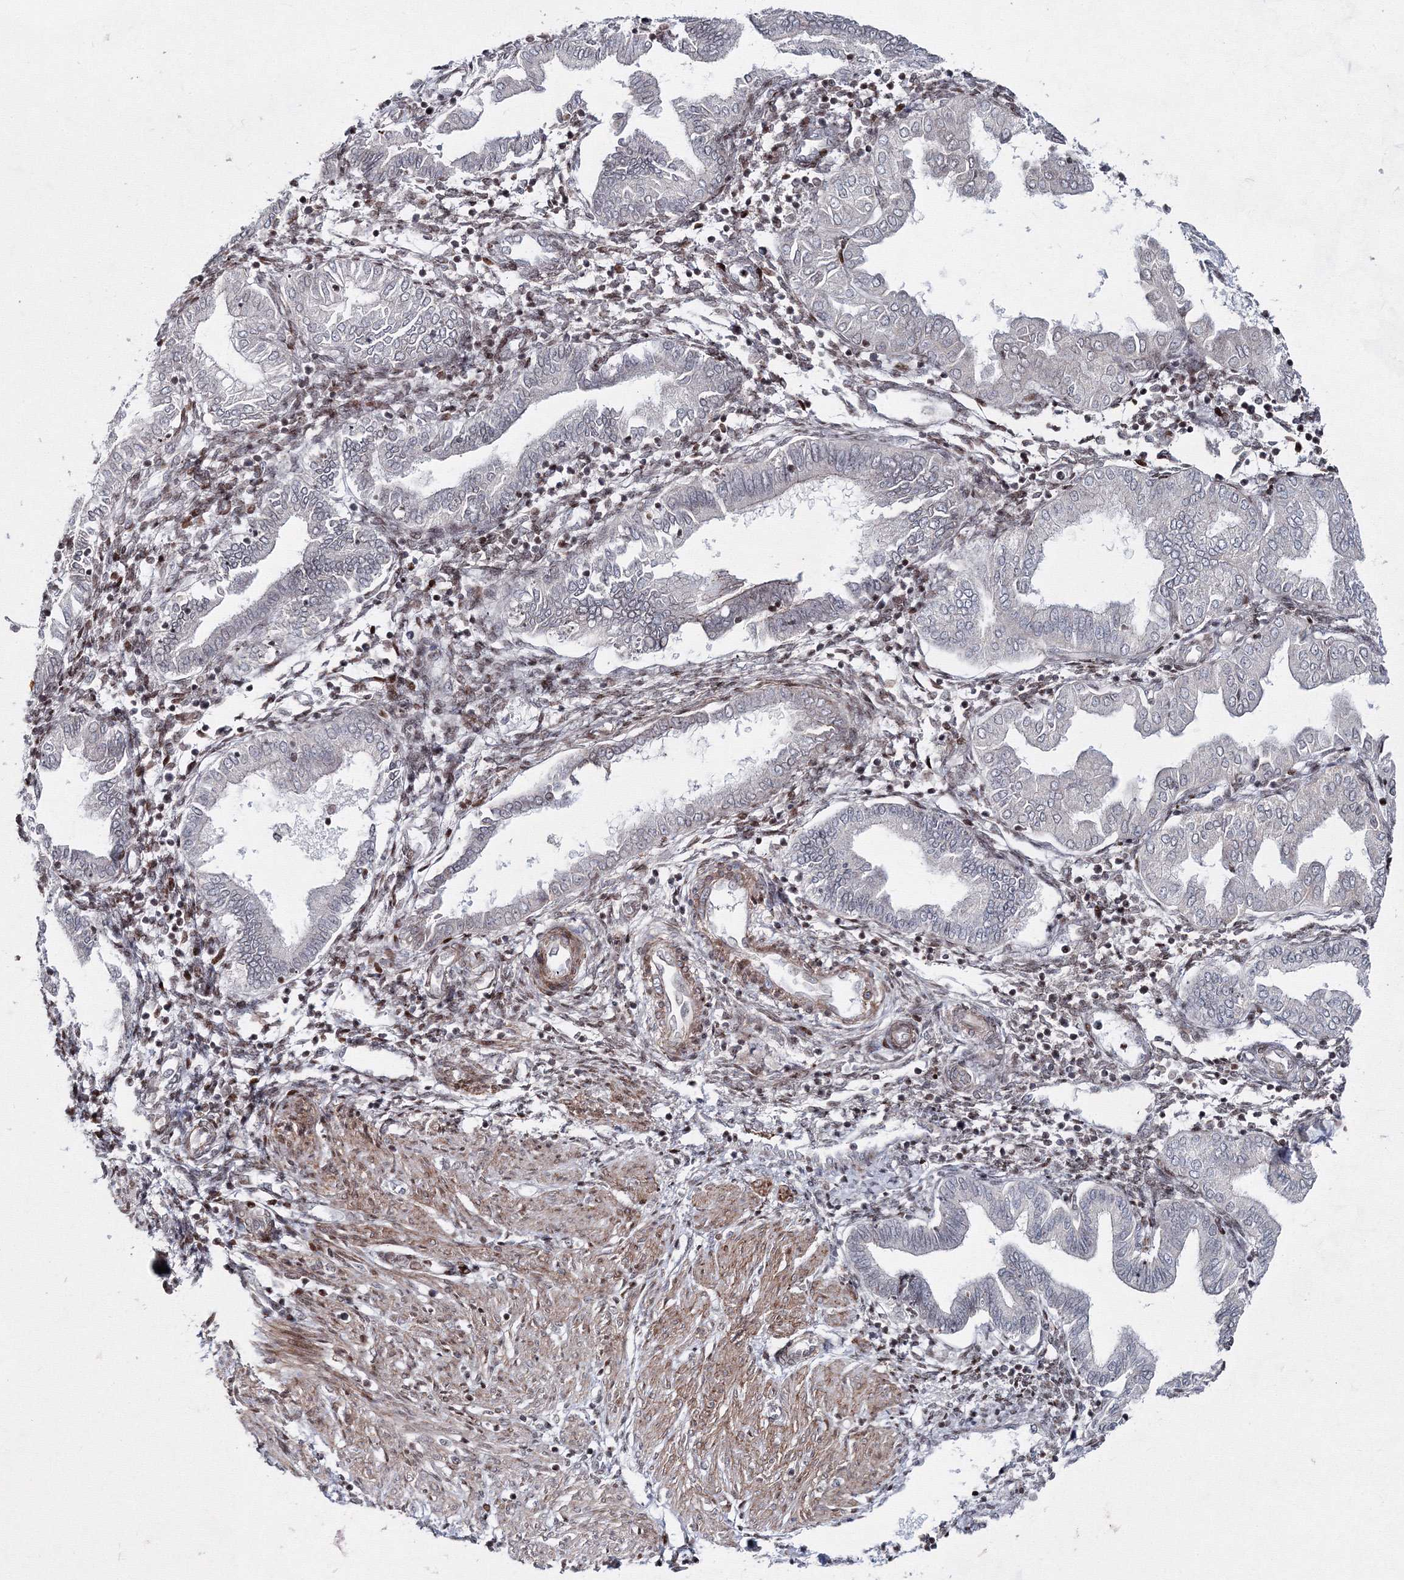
{"staining": {"intensity": "moderate", "quantity": ">75%", "location": "nuclear"}, "tissue": "endometrium", "cell_type": "Cells in endometrial stroma", "image_type": "normal", "snomed": [{"axis": "morphology", "description": "Normal tissue, NOS"}, {"axis": "topography", "description": "Endometrium"}], "caption": "Endometrium stained for a protein (brown) reveals moderate nuclear positive staining in about >75% of cells in endometrial stroma.", "gene": "SMIM29", "patient": {"sex": "female", "age": 53}}